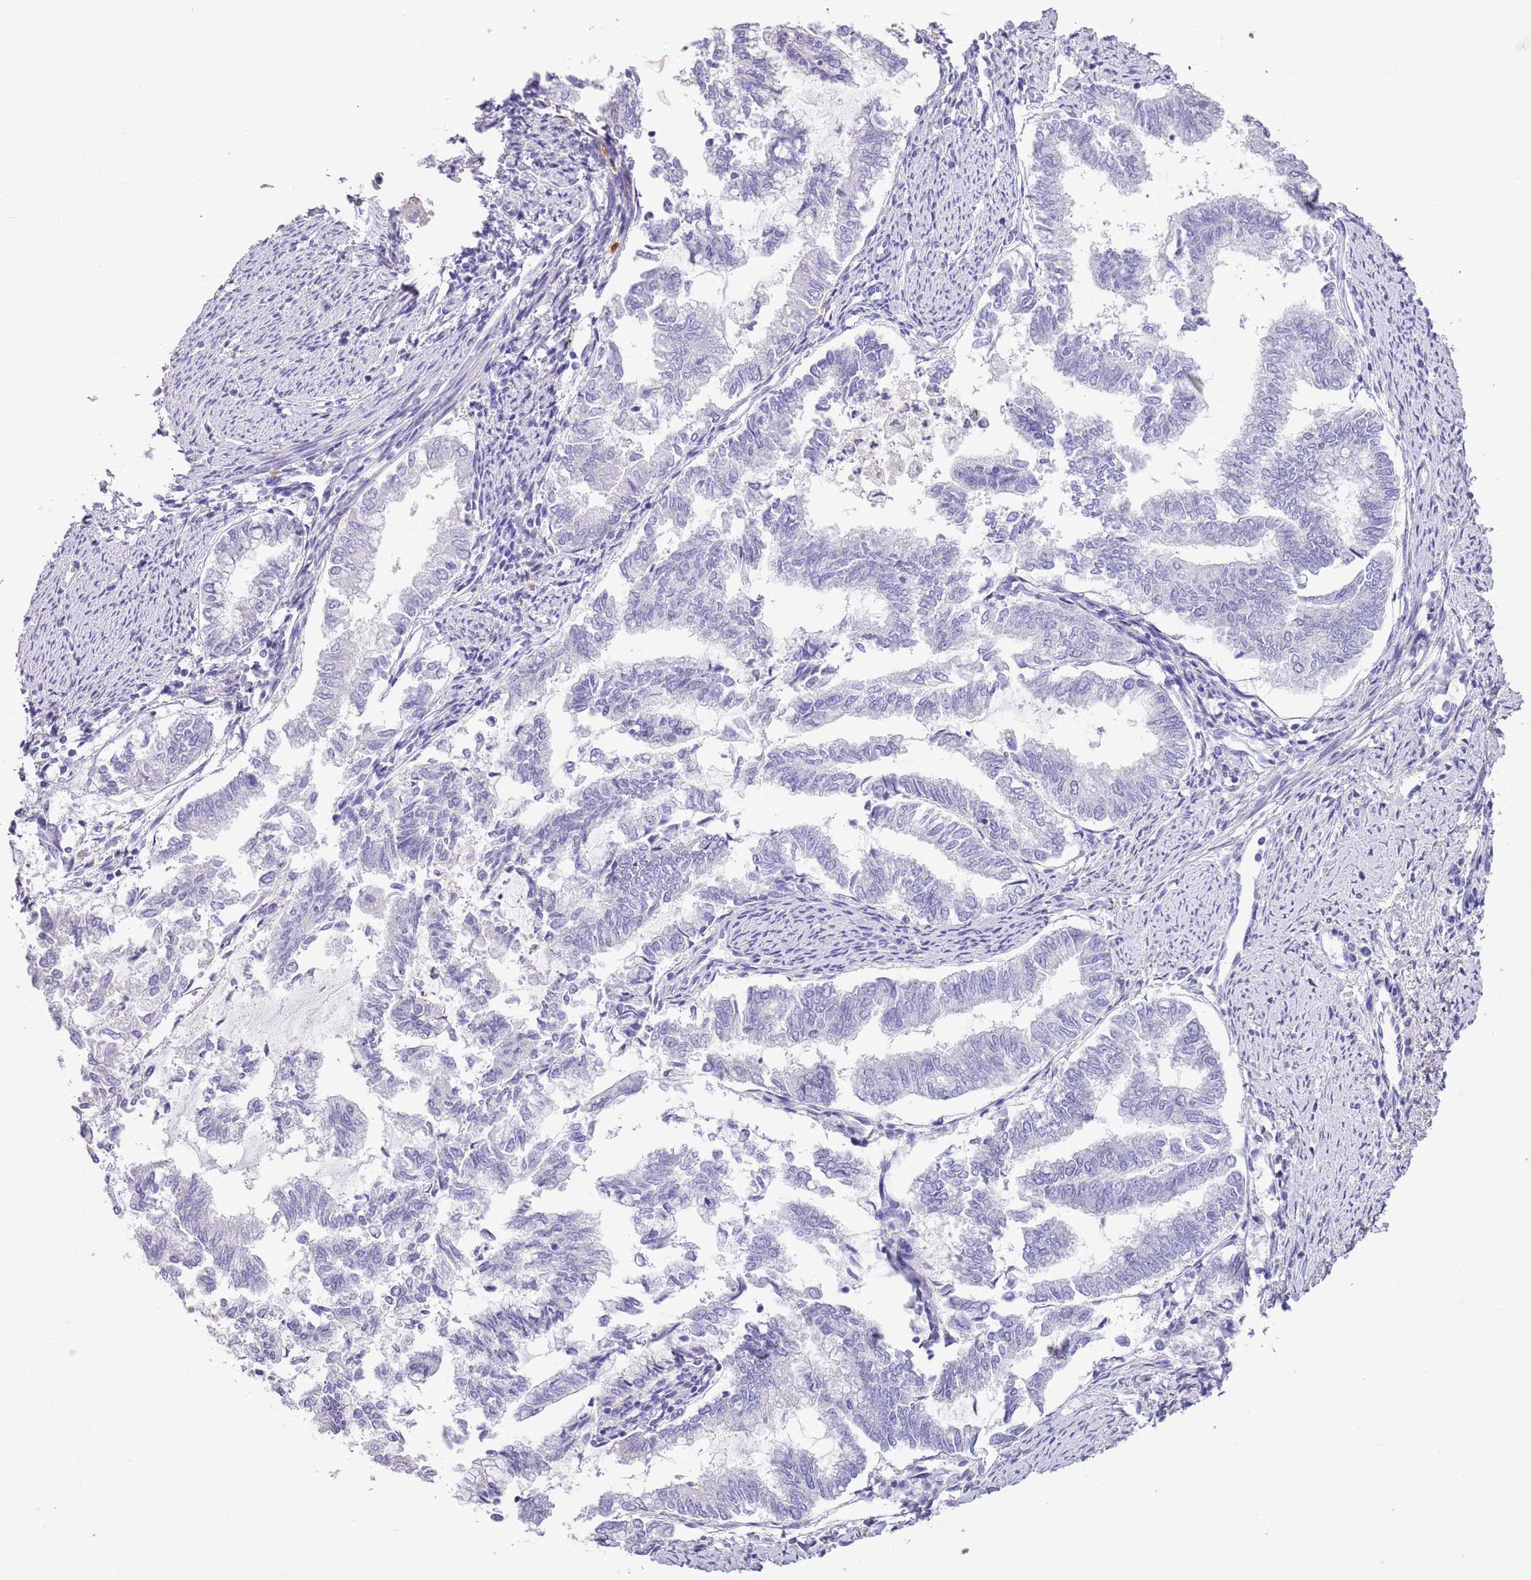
{"staining": {"intensity": "negative", "quantity": "none", "location": "none"}, "tissue": "endometrial cancer", "cell_type": "Tumor cells", "image_type": "cancer", "snomed": [{"axis": "morphology", "description": "Adenocarcinoma, NOS"}, {"axis": "topography", "description": "Endometrium"}], "caption": "This is a histopathology image of immunohistochemistry (IHC) staining of adenocarcinoma (endometrial), which shows no expression in tumor cells. (IHC, brightfield microscopy, high magnification).", "gene": "ABHD17C", "patient": {"sex": "female", "age": 79}}